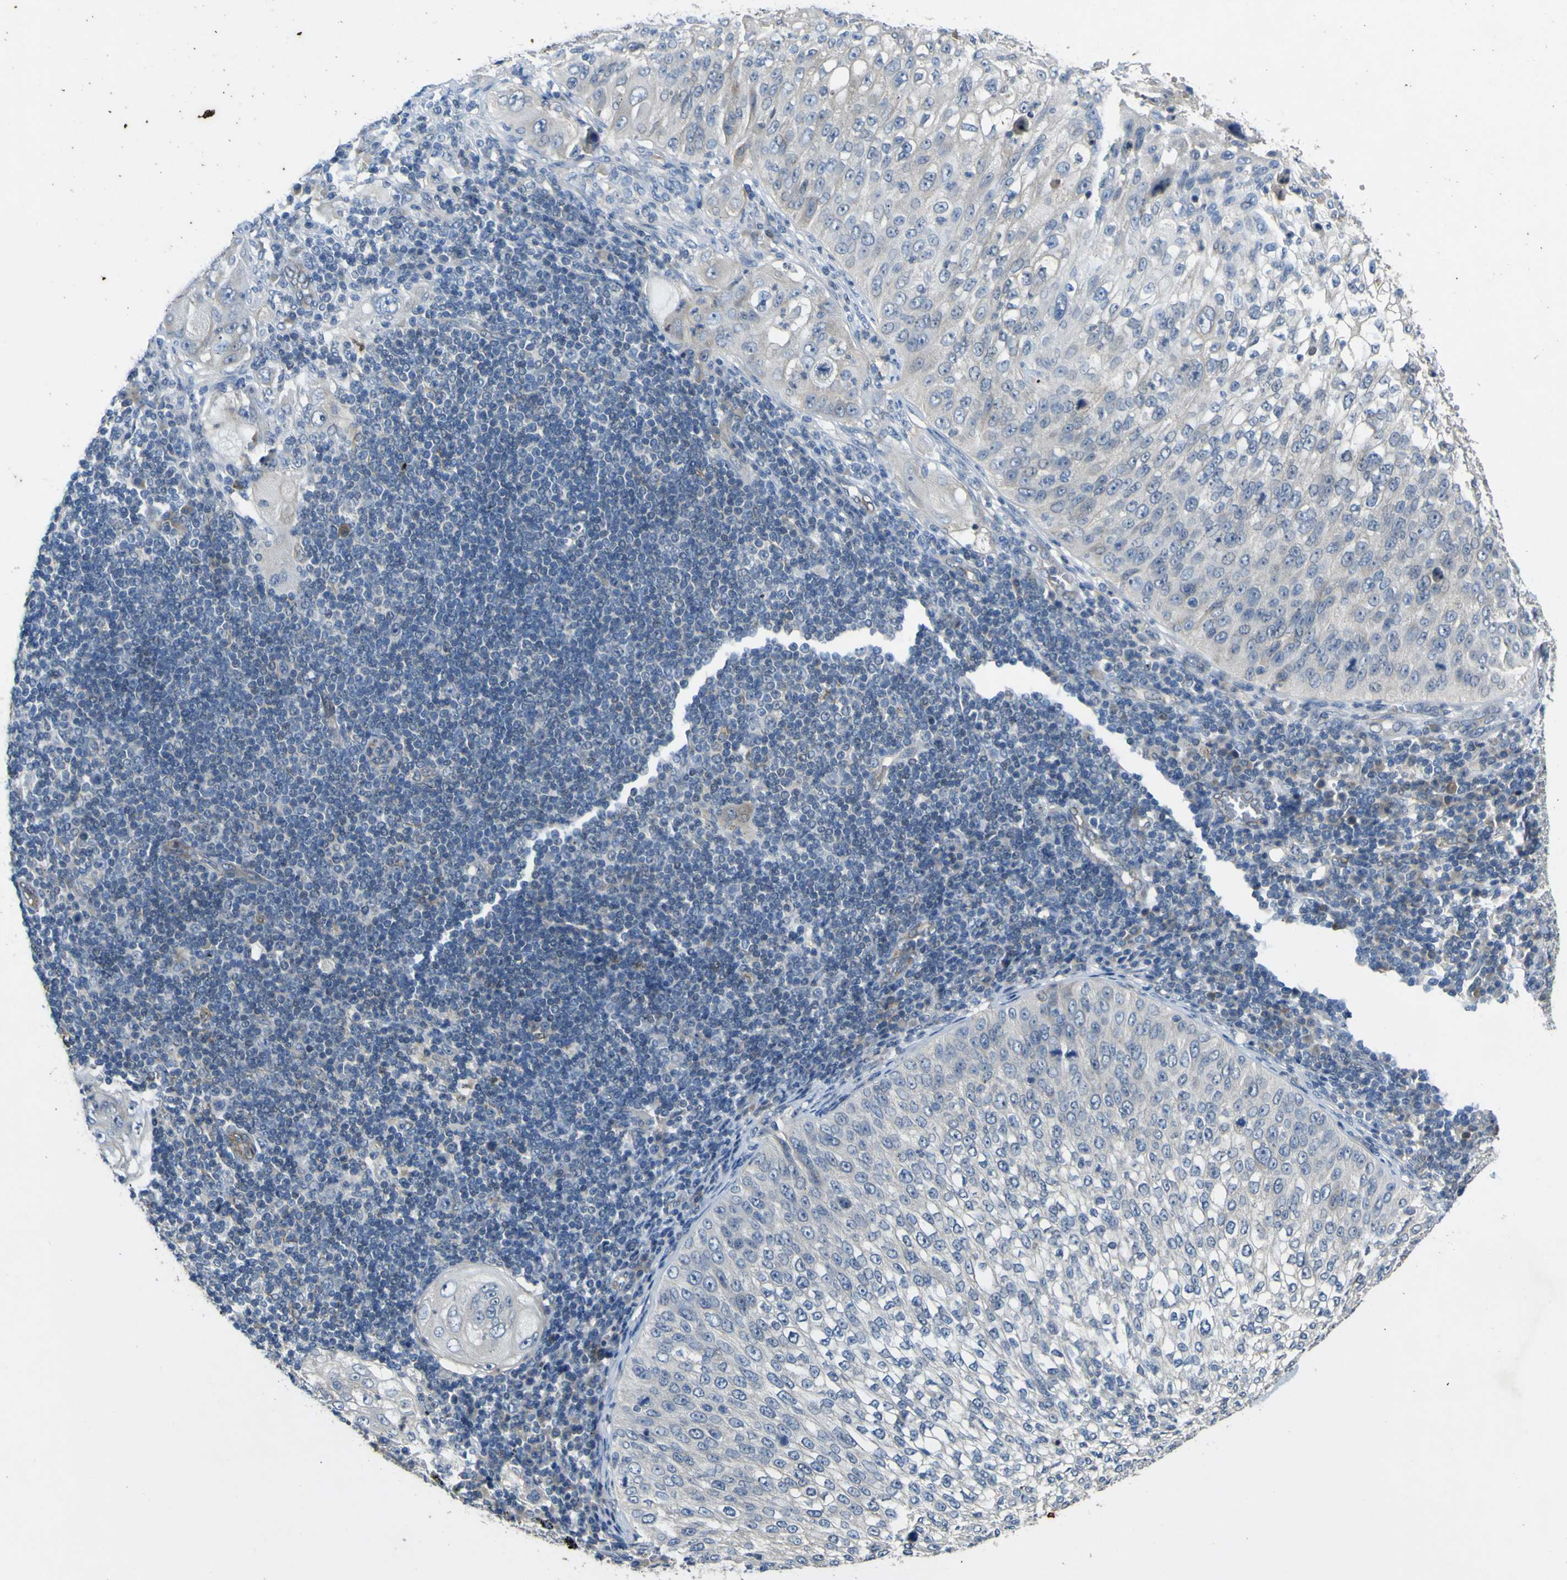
{"staining": {"intensity": "negative", "quantity": "none", "location": "none"}, "tissue": "lung cancer", "cell_type": "Tumor cells", "image_type": "cancer", "snomed": [{"axis": "morphology", "description": "Inflammation, NOS"}, {"axis": "morphology", "description": "Squamous cell carcinoma, NOS"}, {"axis": "topography", "description": "Lymph node"}, {"axis": "topography", "description": "Soft tissue"}, {"axis": "topography", "description": "Lung"}], "caption": "High magnification brightfield microscopy of lung cancer stained with DAB (3,3'-diaminobenzidine) (brown) and counterstained with hematoxylin (blue): tumor cells show no significant staining.", "gene": "LDLR", "patient": {"sex": "male", "age": 66}}